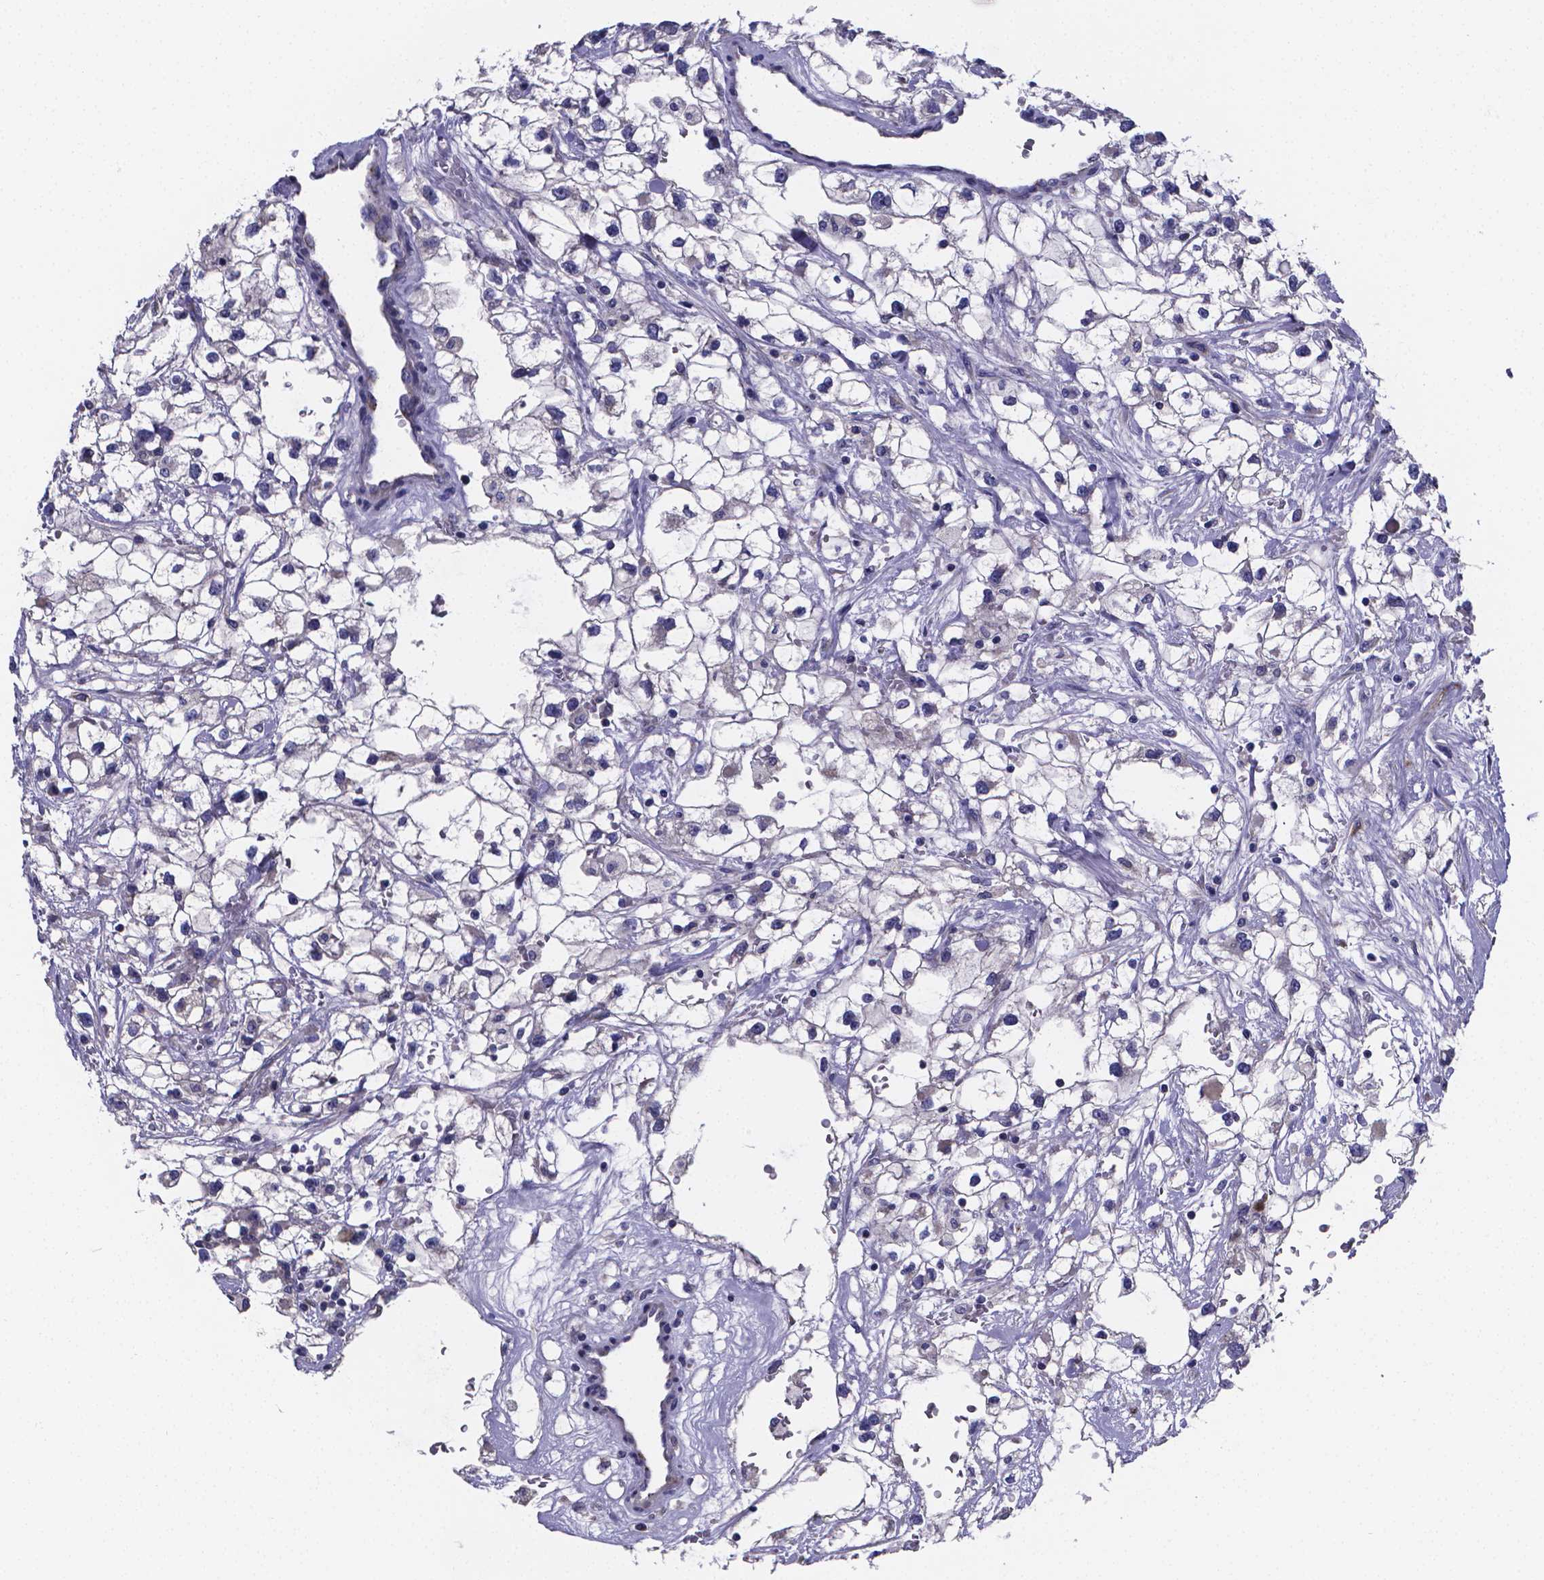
{"staining": {"intensity": "negative", "quantity": "none", "location": "none"}, "tissue": "renal cancer", "cell_type": "Tumor cells", "image_type": "cancer", "snomed": [{"axis": "morphology", "description": "Adenocarcinoma, NOS"}, {"axis": "topography", "description": "Kidney"}], "caption": "Image shows no protein expression in tumor cells of adenocarcinoma (renal) tissue. (Immunohistochemistry (ihc), brightfield microscopy, high magnification).", "gene": "SFRP4", "patient": {"sex": "male", "age": 59}}